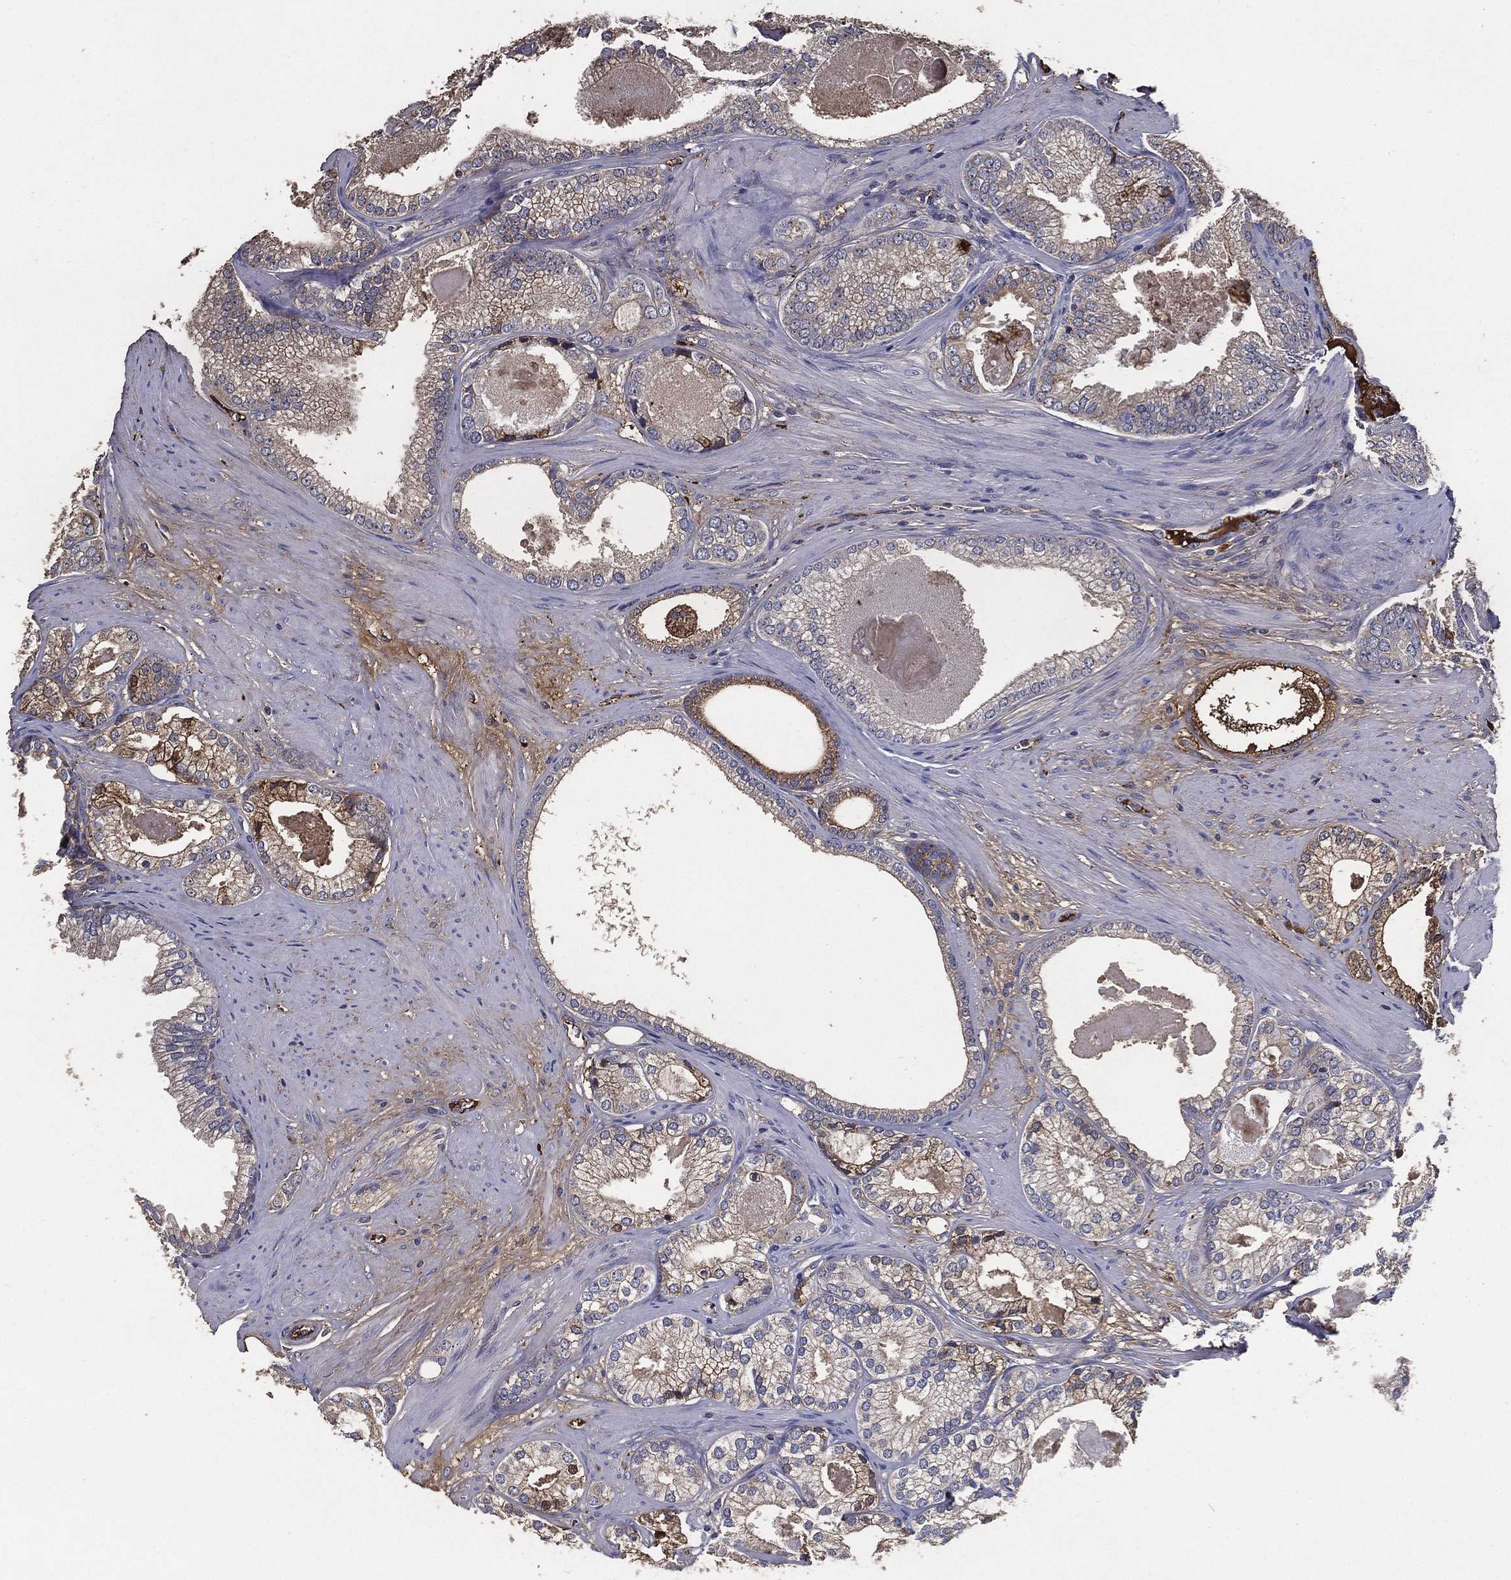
{"staining": {"intensity": "moderate", "quantity": "<25%", "location": "cytoplasmic/membranous"}, "tissue": "prostate cancer", "cell_type": "Tumor cells", "image_type": "cancer", "snomed": [{"axis": "morphology", "description": "Adenocarcinoma, High grade"}, {"axis": "topography", "description": "Prostate and seminal vesicle, NOS"}], "caption": "This photomicrograph exhibits IHC staining of prostate cancer (high-grade adenocarcinoma), with low moderate cytoplasmic/membranous staining in approximately <25% of tumor cells.", "gene": "EFNA1", "patient": {"sex": "male", "age": 62}}